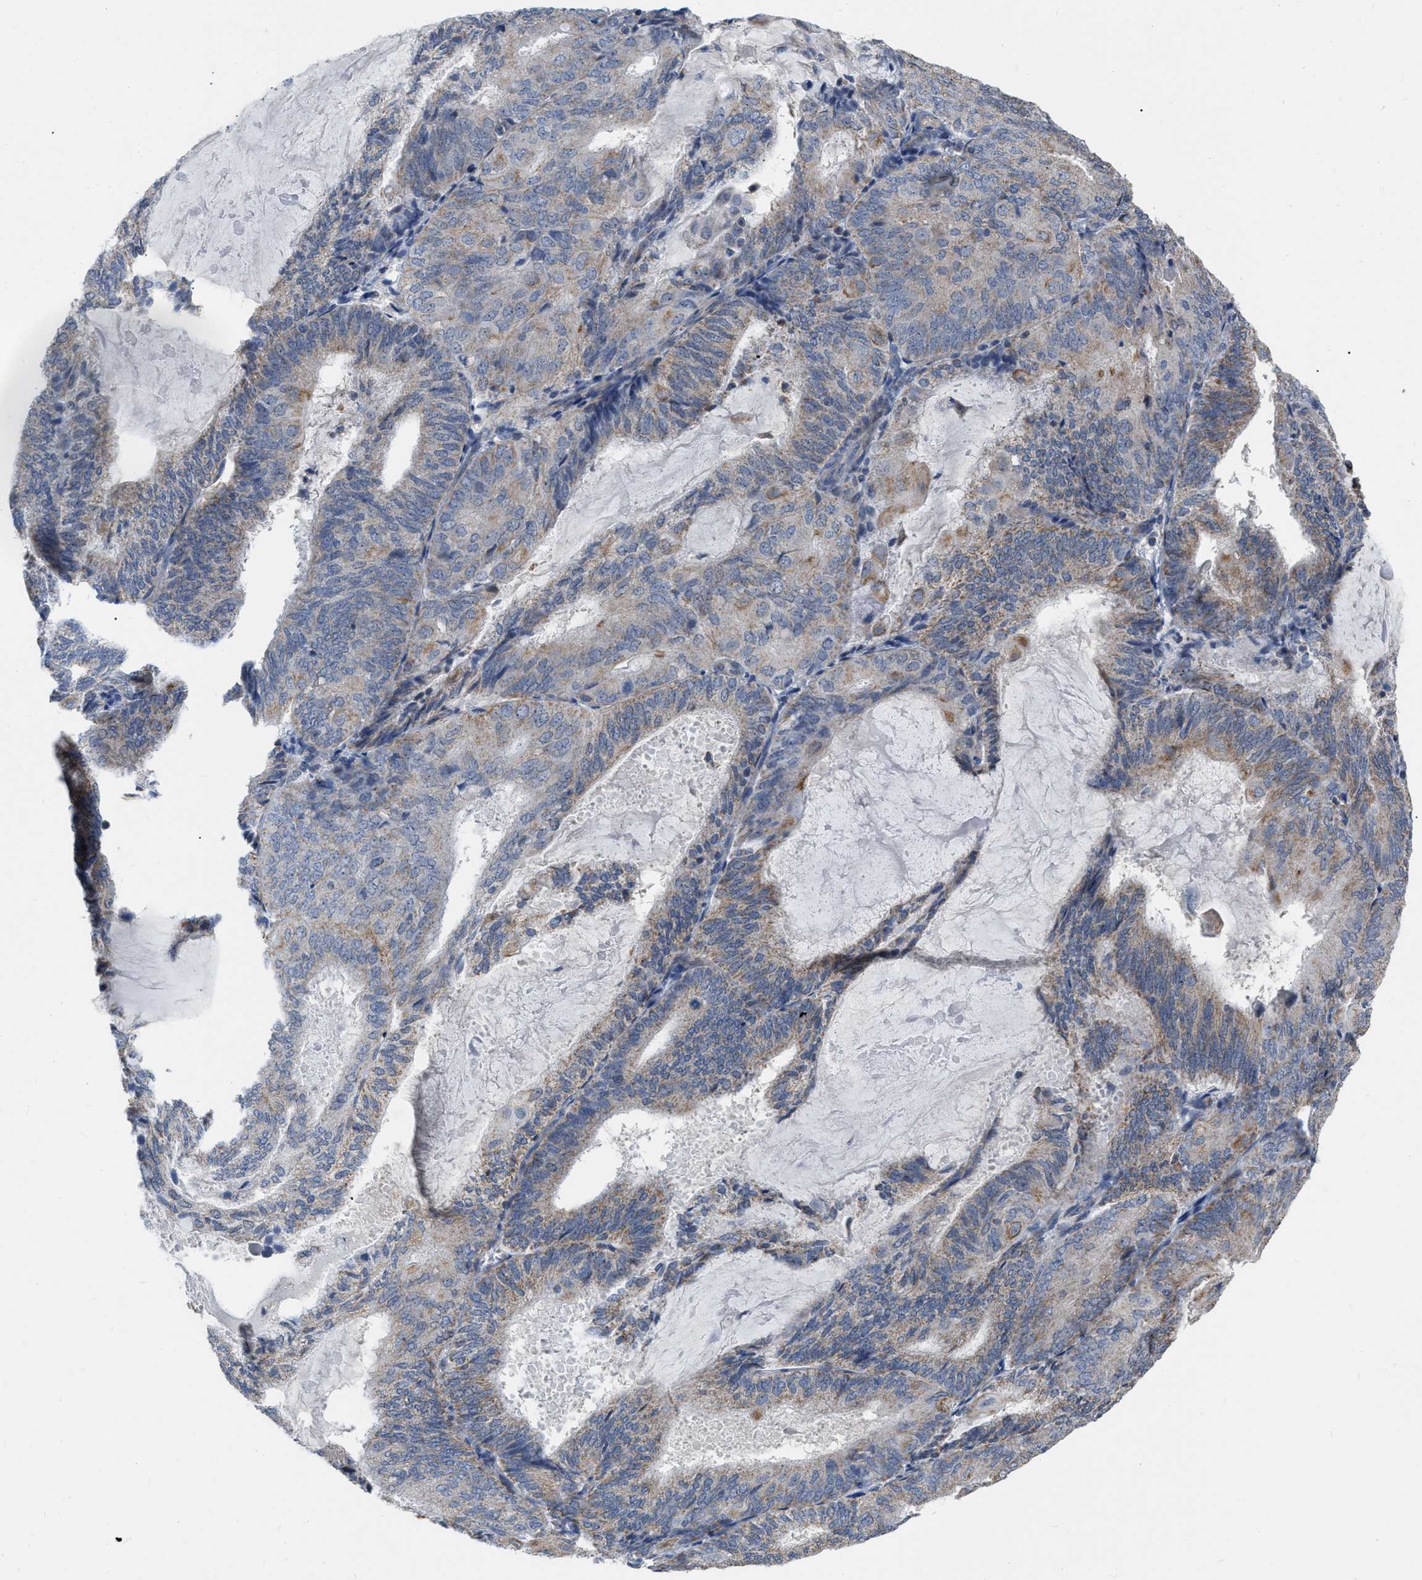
{"staining": {"intensity": "weak", "quantity": "25%-75%", "location": "cytoplasmic/membranous"}, "tissue": "endometrial cancer", "cell_type": "Tumor cells", "image_type": "cancer", "snomed": [{"axis": "morphology", "description": "Adenocarcinoma, NOS"}, {"axis": "topography", "description": "Endometrium"}], "caption": "This micrograph reveals endometrial cancer stained with IHC to label a protein in brown. The cytoplasmic/membranous of tumor cells show weak positivity for the protein. Nuclei are counter-stained blue.", "gene": "DDX56", "patient": {"sex": "female", "age": 81}}